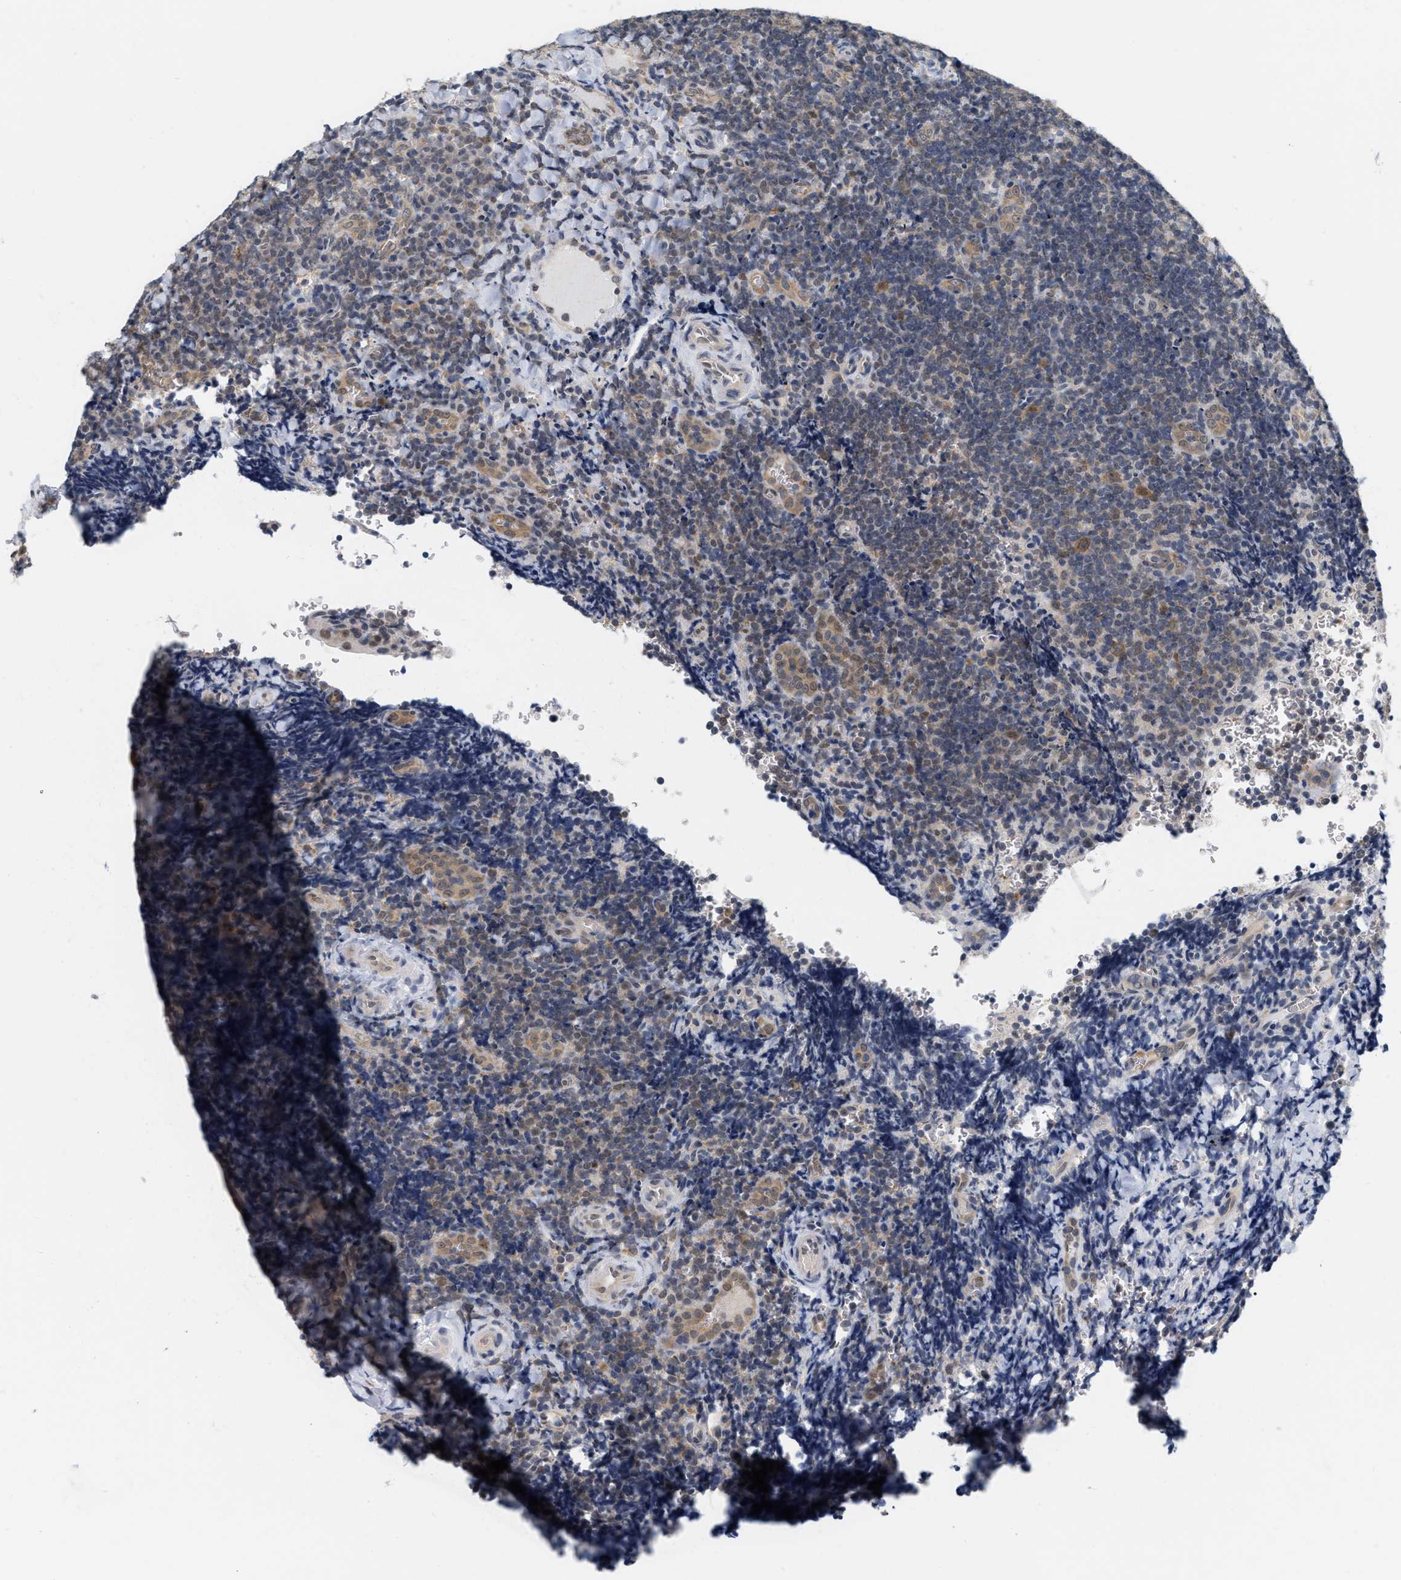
{"staining": {"intensity": "moderate", "quantity": ">75%", "location": "cytoplasmic/membranous"}, "tissue": "tonsil", "cell_type": "Germinal center cells", "image_type": "normal", "snomed": [{"axis": "morphology", "description": "Normal tissue, NOS"}, {"axis": "morphology", "description": "Inflammation, NOS"}, {"axis": "topography", "description": "Tonsil"}], "caption": "This photomicrograph displays immunohistochemistry staining of unremarkable human tonsil, with medium moderate cytoplasmic/membranous staining in approximately >75% of germinal center cells.", "gene": "RUVBL1", "patient": {"sex": "female", "age": 31}}